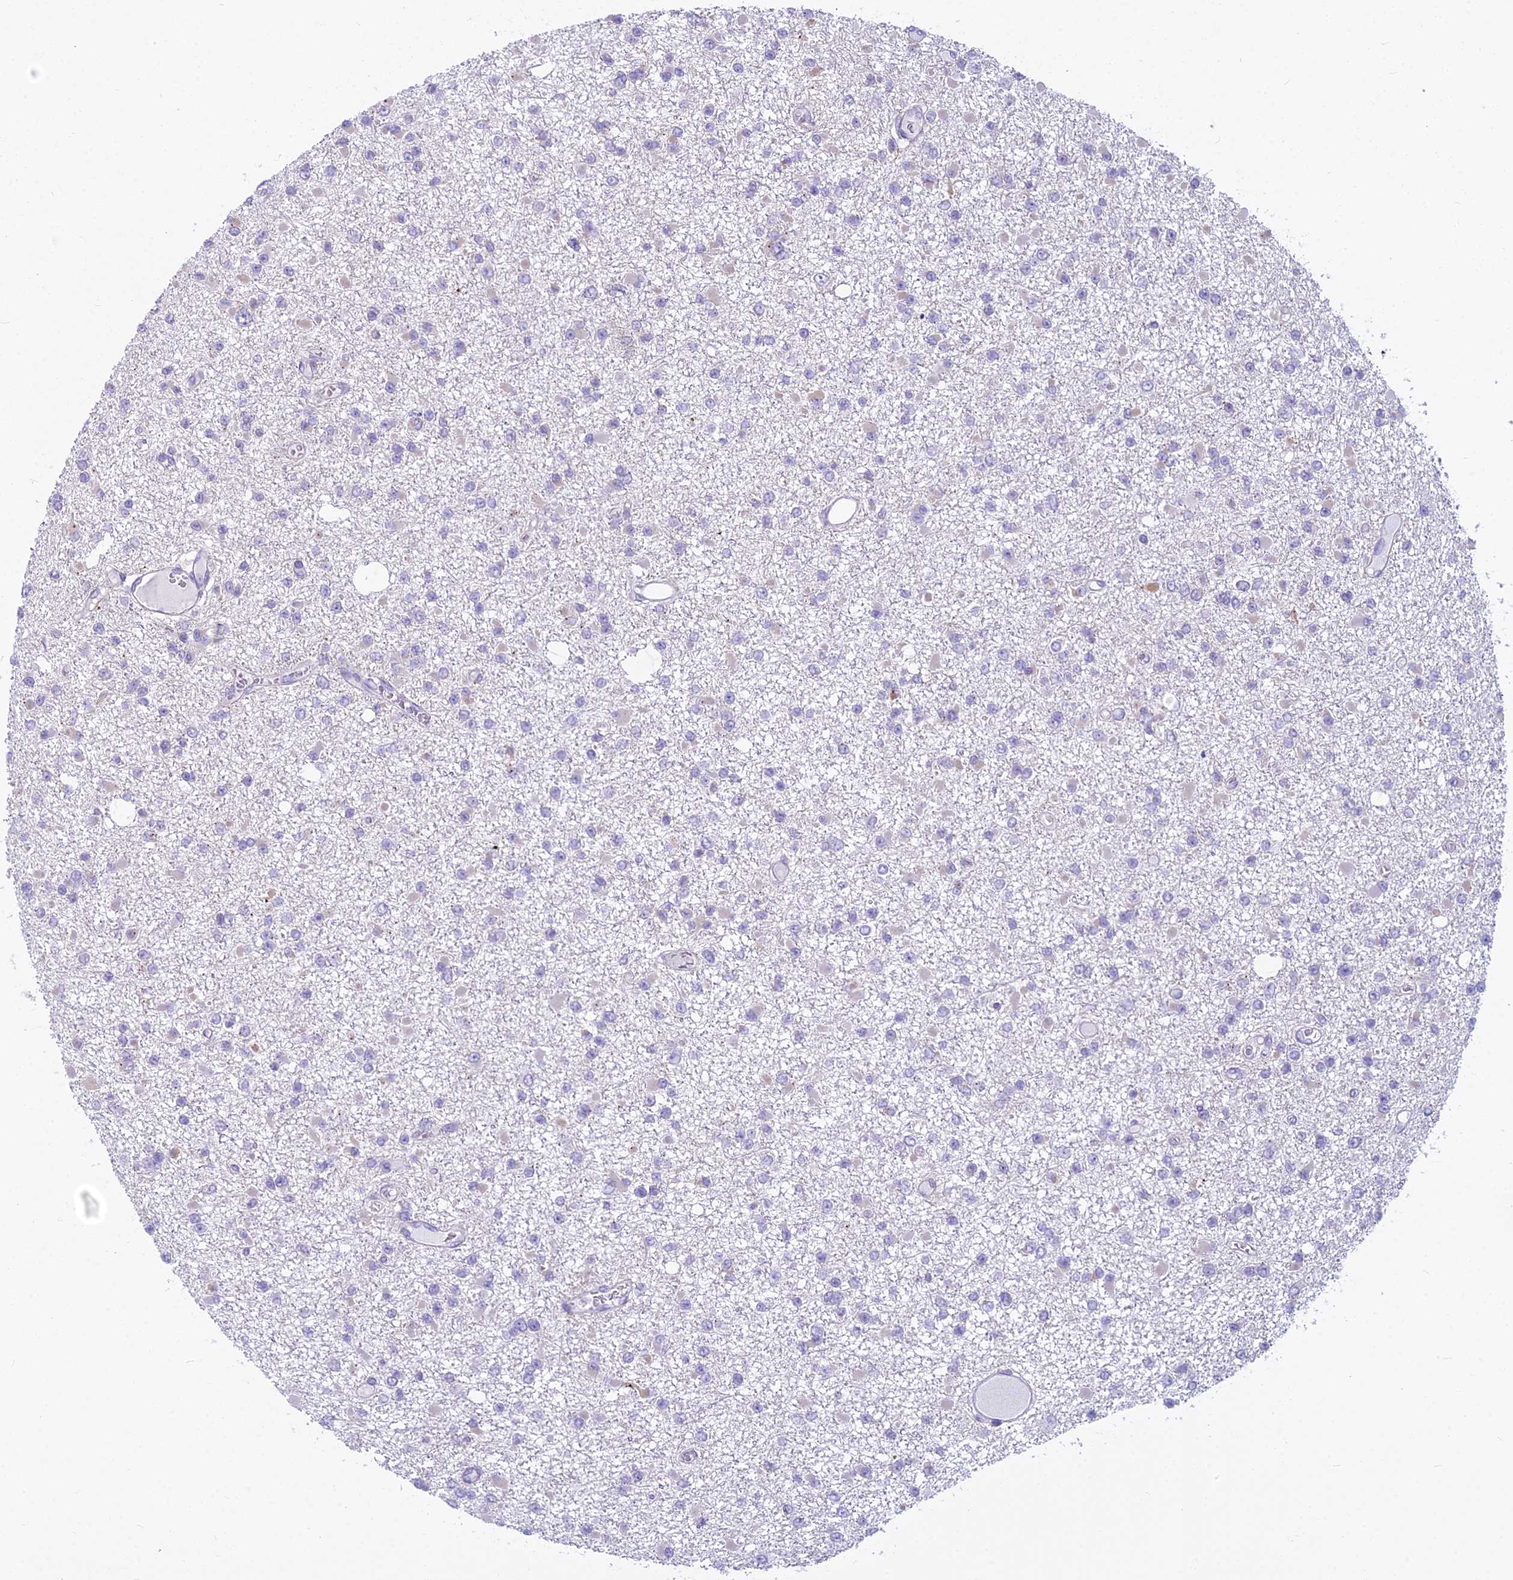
{"staining": {"intensity": "negative", "quantity": "none", "location": "none"}, "tissue": "glioma", "cell_type": "Tumor cells", "image_type": "cancer", "snomed": [{"axis": "morphology", "description": "Glioma, malignant, Low grade"}, {"axis": "topography", "description": "Brain"}], "caption": "Immunohistochemistry (IHC) photomicrograph of neoplastic tissue: human malignant glioma (low-grade) stained with DAB (3,3'-diaminobenzidine) exhibits no significant protein positivity in tumor cells. The staining was performed using DAB to visualize the protein expression in brown, while the nuclei were stained in blue with hematoxylin (Magnification: 20x).", "gene": "PCDHB14", "patient": {"sex": "female", "age": 22}}